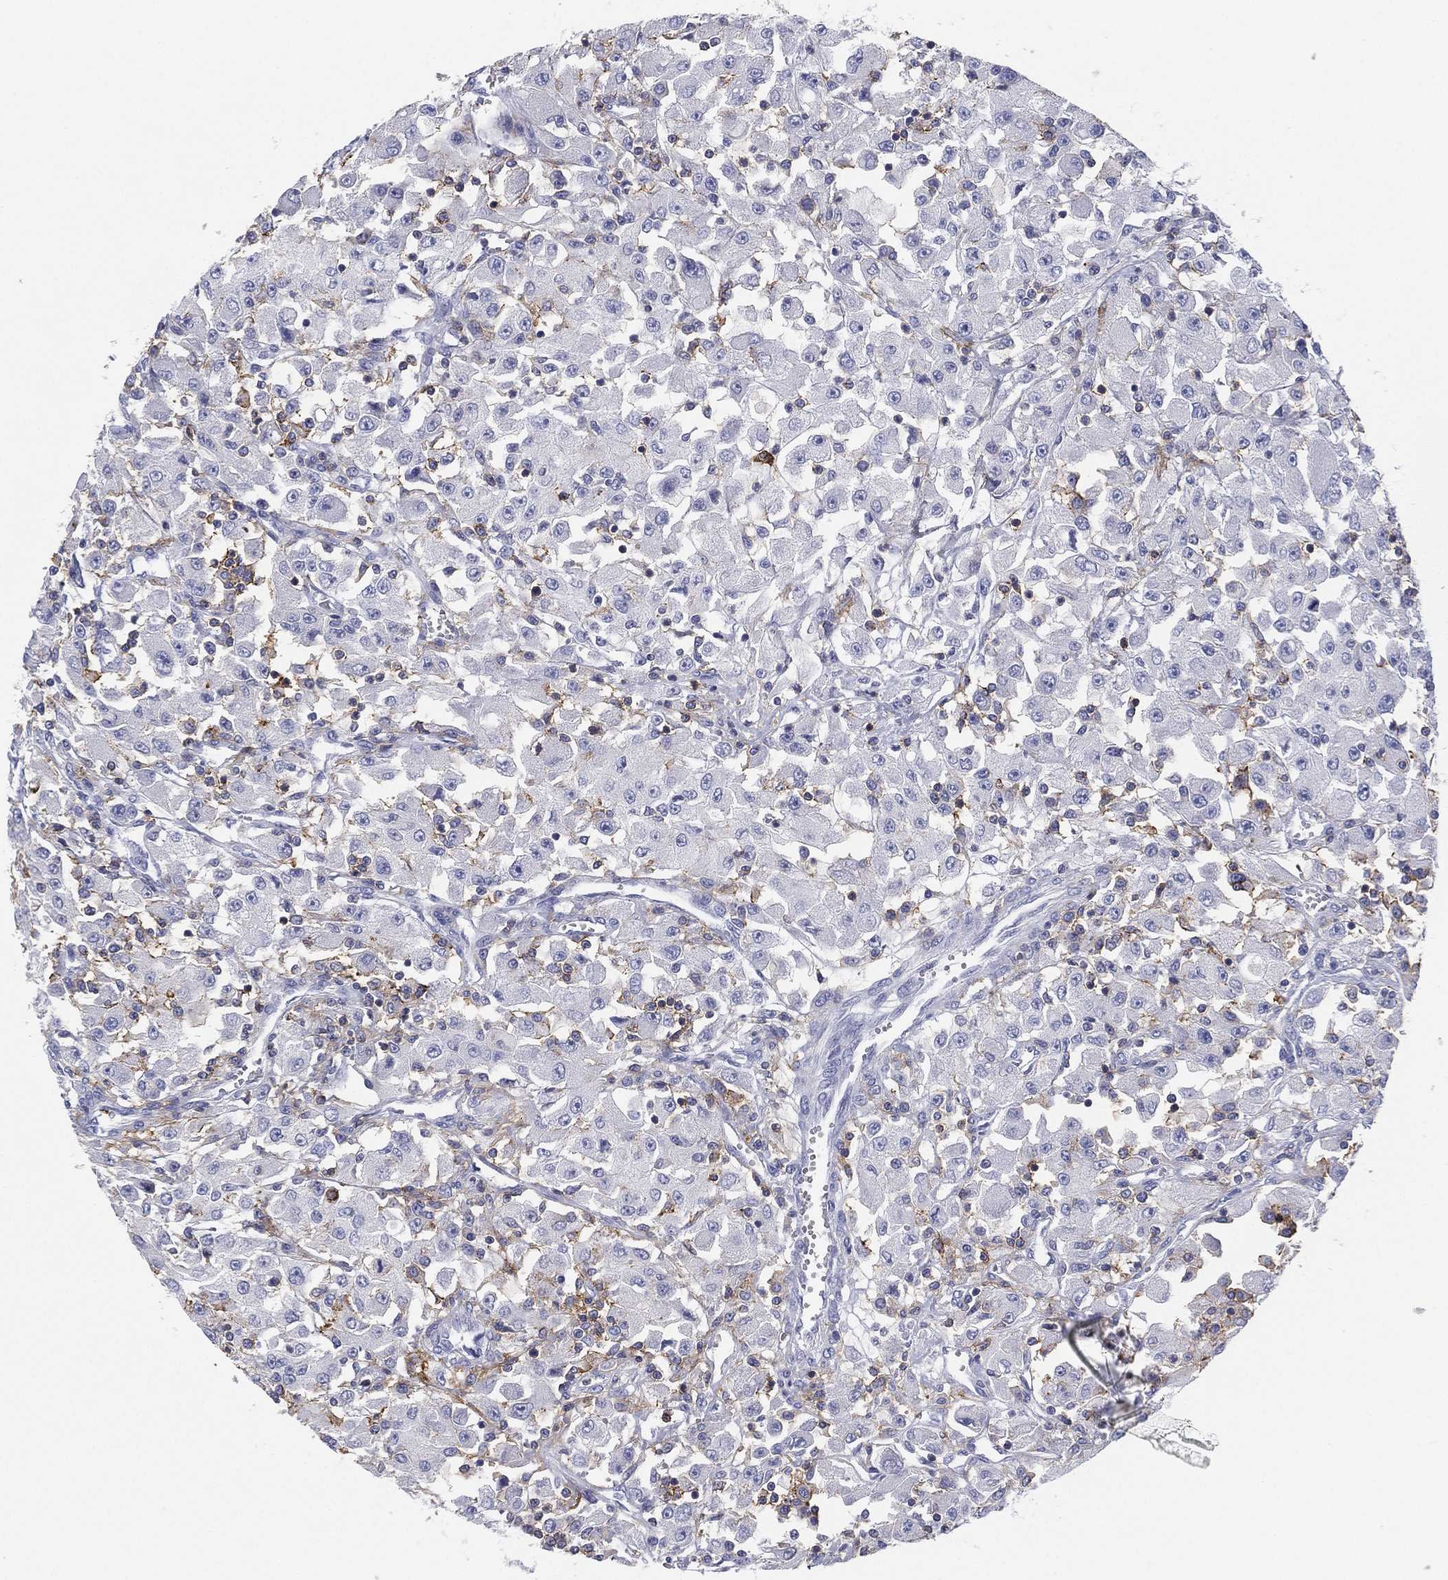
{"staining": {"intensity": "negative", "quantity": "none", "location": "none"}, "tissue": "renal cancer", "cell_type": "Tumor cells", "image_type": "cancer", "snomed": [{"axis": "morphology", "description": "Adenocarcinoma, NOS"}, {"axis": "topography", "description": "Kidney"}], "caption": "Tumor cells are negative for brown protein staining in renal adenocarcinoma.", "gene": "SELPLG", "patient": {"sex": "female", "age": 67}}